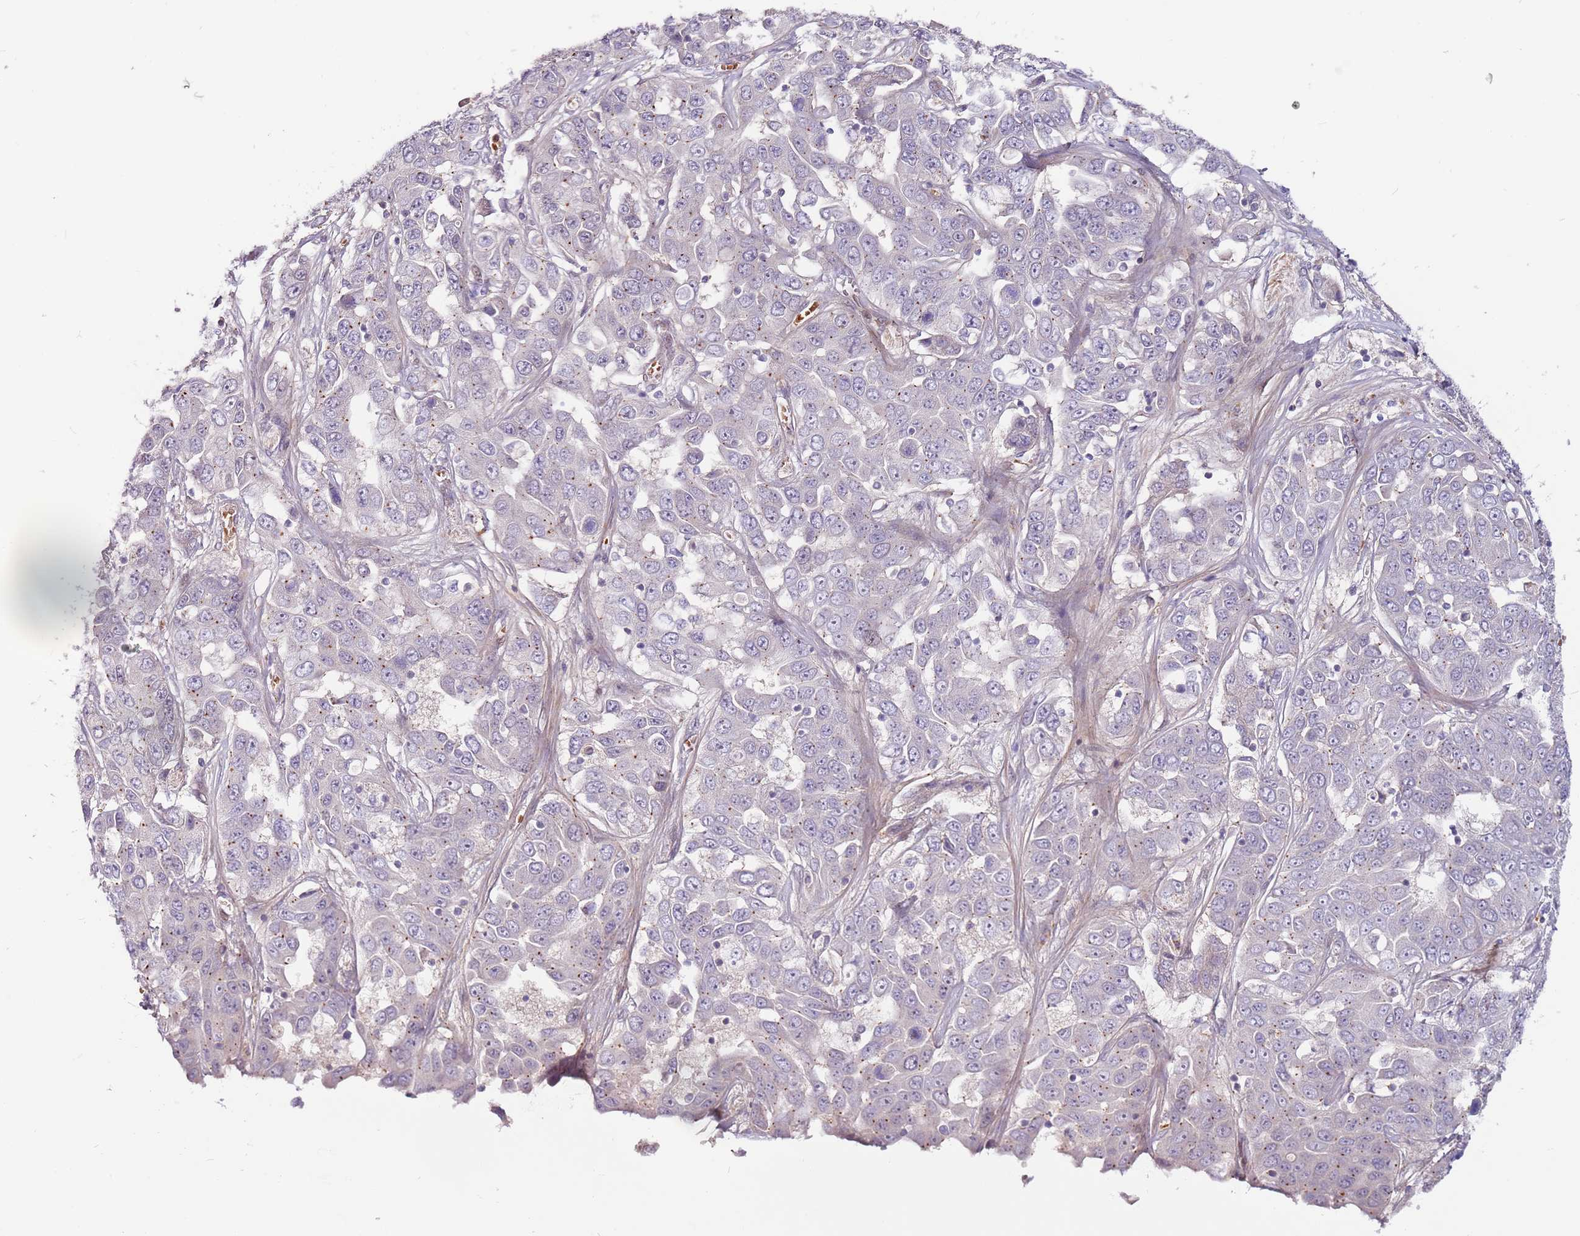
{"staining": {"intensity": "negative", "quantity": "none", "location": "none"}, "tissue": "liver cancer", "cell_type": "Tumor cells", "image_type": "cancer", "snomed": [{"axis": "morphology", "description": "Cholangiocarcinoma"}, {"axis": "topography", "description": "Liver"}], "caption": "A high-resolution micrograph shows immunohistochemistry (IHC) staining of liver cancer, which reveals no significant expression in tumor cells.", "gene": "MTG2", "patient": {"sex": "female", "age": 52}}